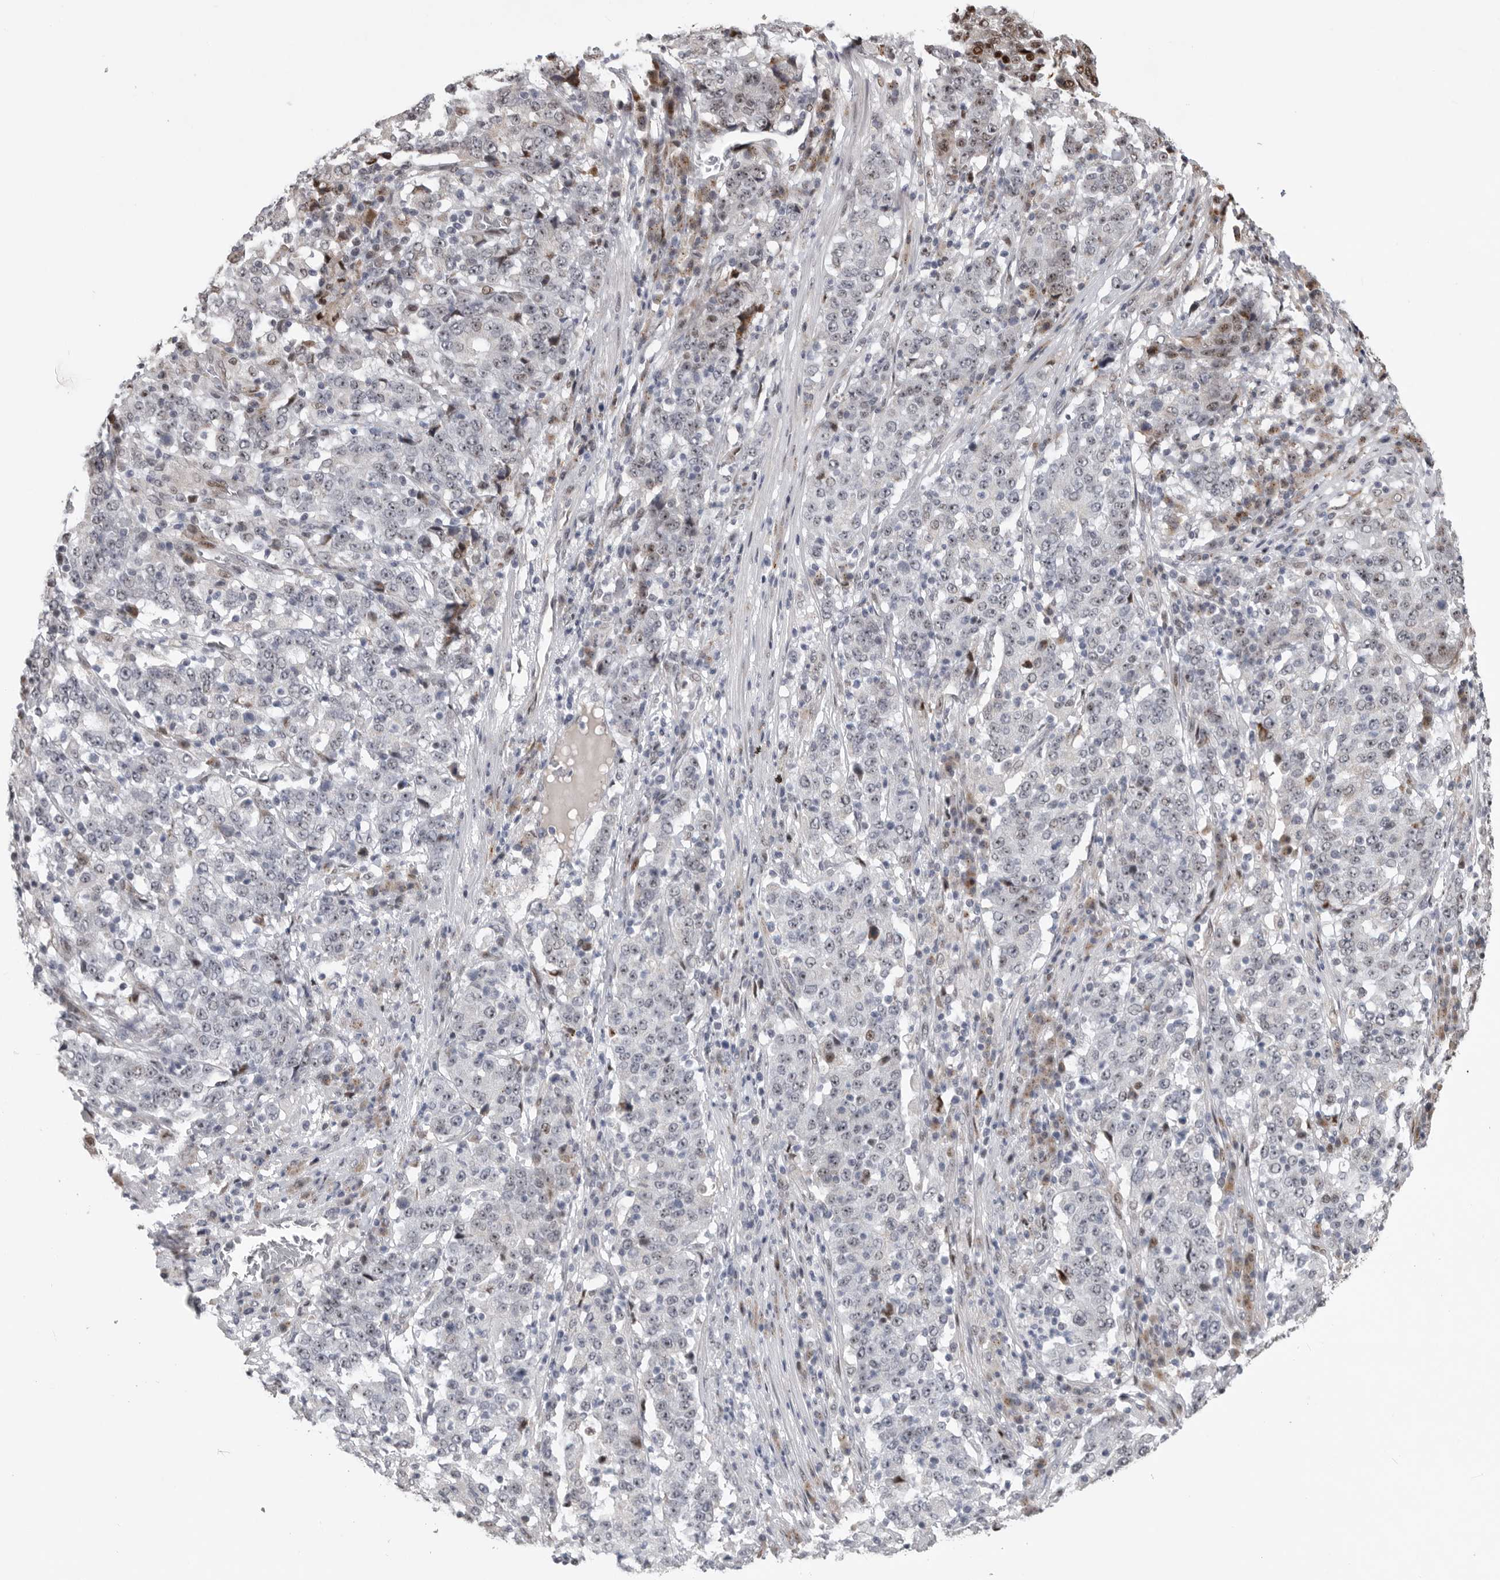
{"staining": {"intensity": "weak", "quantity": "<25%", "location": "nuclear"}, "tissue": "stomach cancer", "cell_type": "Tumor cells", "image_type": "cancer", "snomed": [{"axis": "morphology", "description": "Adenocarcinoma, NOS"}, {"axis": "topography", "description": "Stomach"}], "caption": "This photomicrograph is of adenocarcinoma (stomach) stained with immunohistochemistry (IHC) to label a protein in brown with the nuclei are counter-stained blue. There is no expression in tumor cells.", "gene": "PCMTD1", "patient": {"sex": "male", "age": 59}}